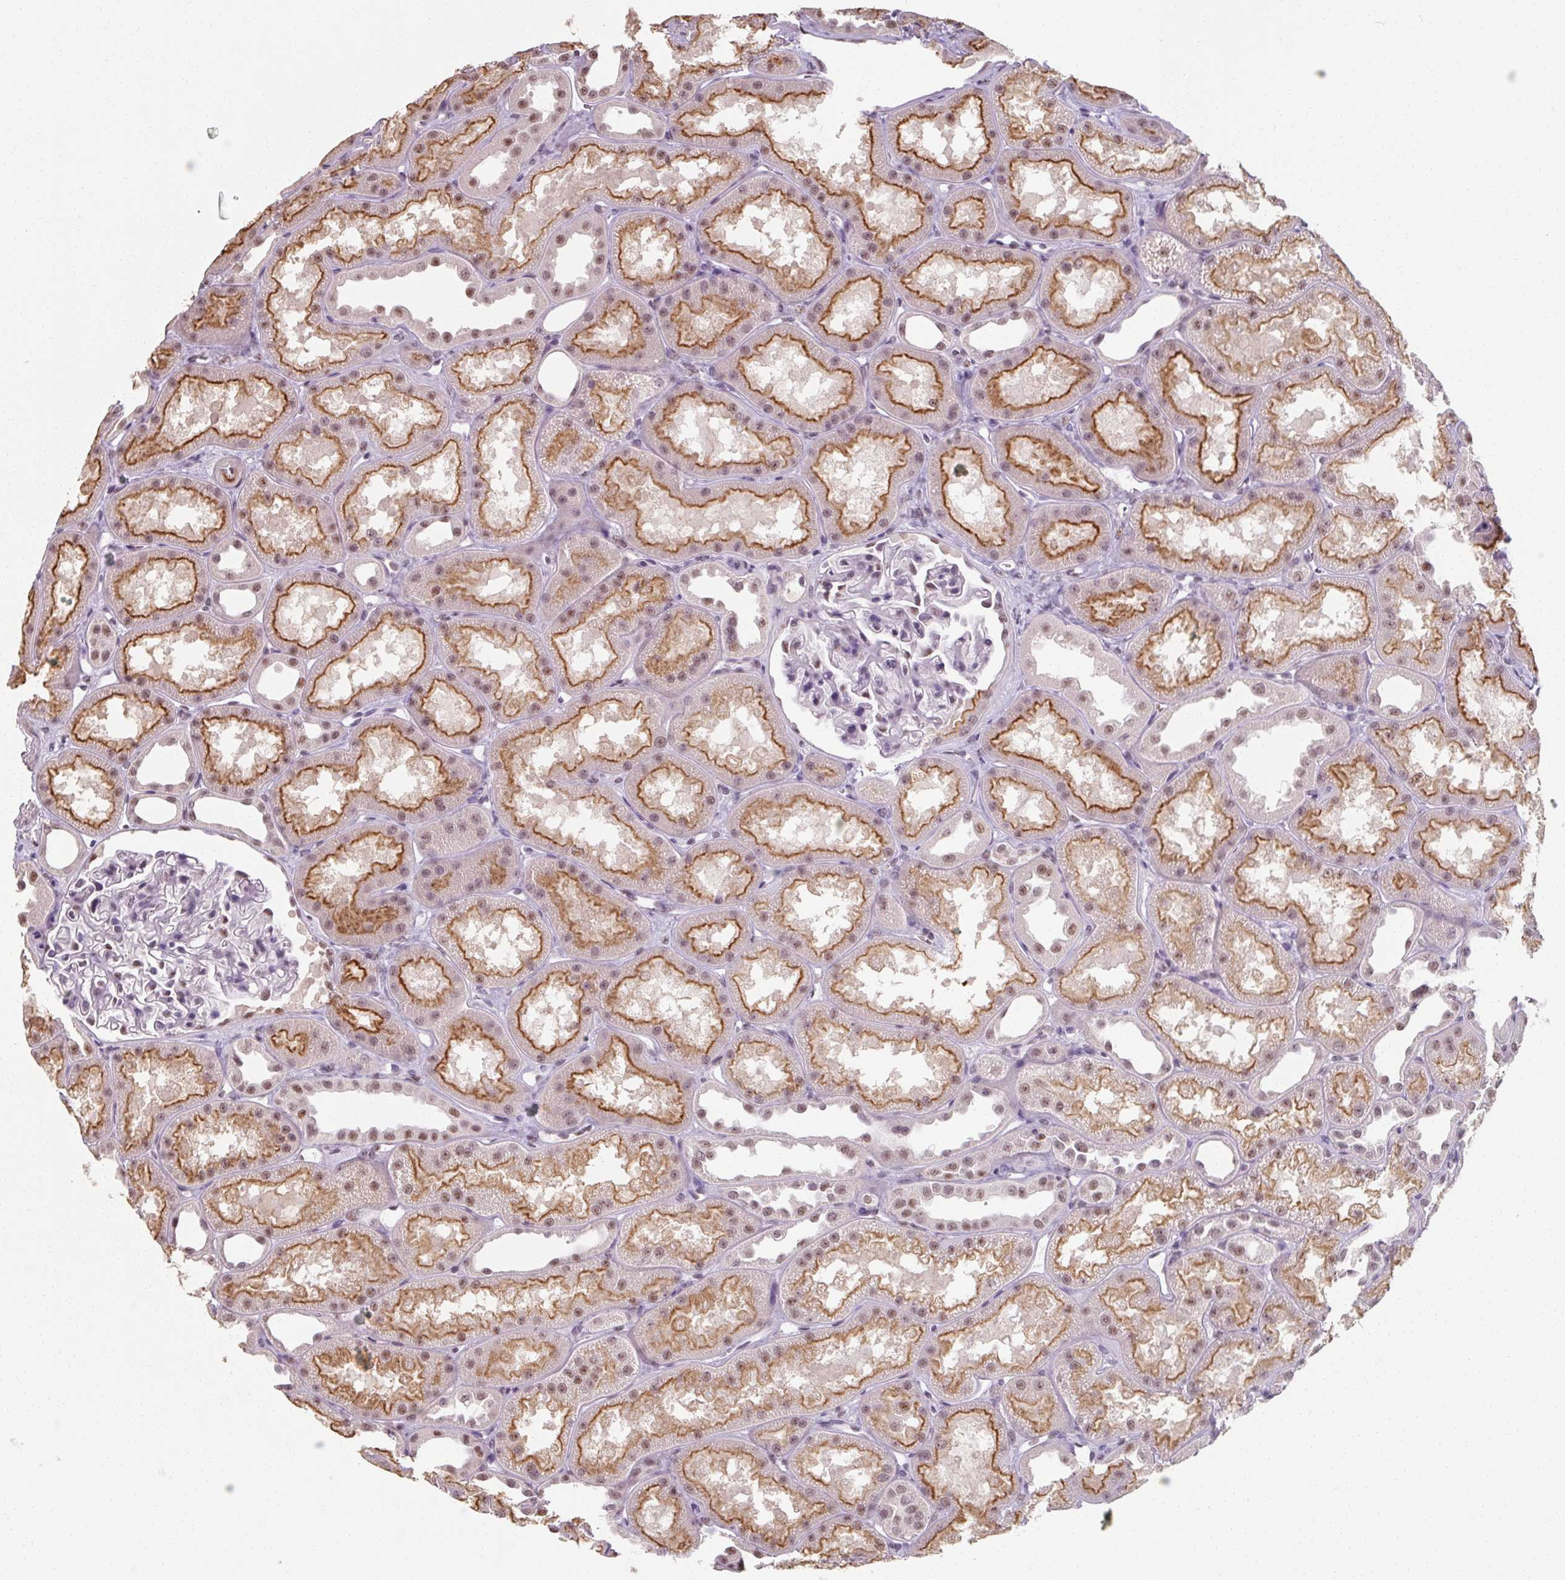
{"staining": {"intensity": "weak", "quantity": "25%-75%", "location": "nuclear"}, "tissue": "kidney", "cell_type": "Cells in glomeruli", "image_type": "normal", "snomed": [{"axis": "morphology", "description": "Normal tissue, NOS"}, {"axis": "topography", "description": "Kidney"}], "caption": "Human kidney stained for a protein (brown) demonstrates weak nuclear positive expression in approximately 25%-75% of cells in glomeruli.", "gene": "ENSG00000291316", "patient": {"sex": "male", "age": 61}}